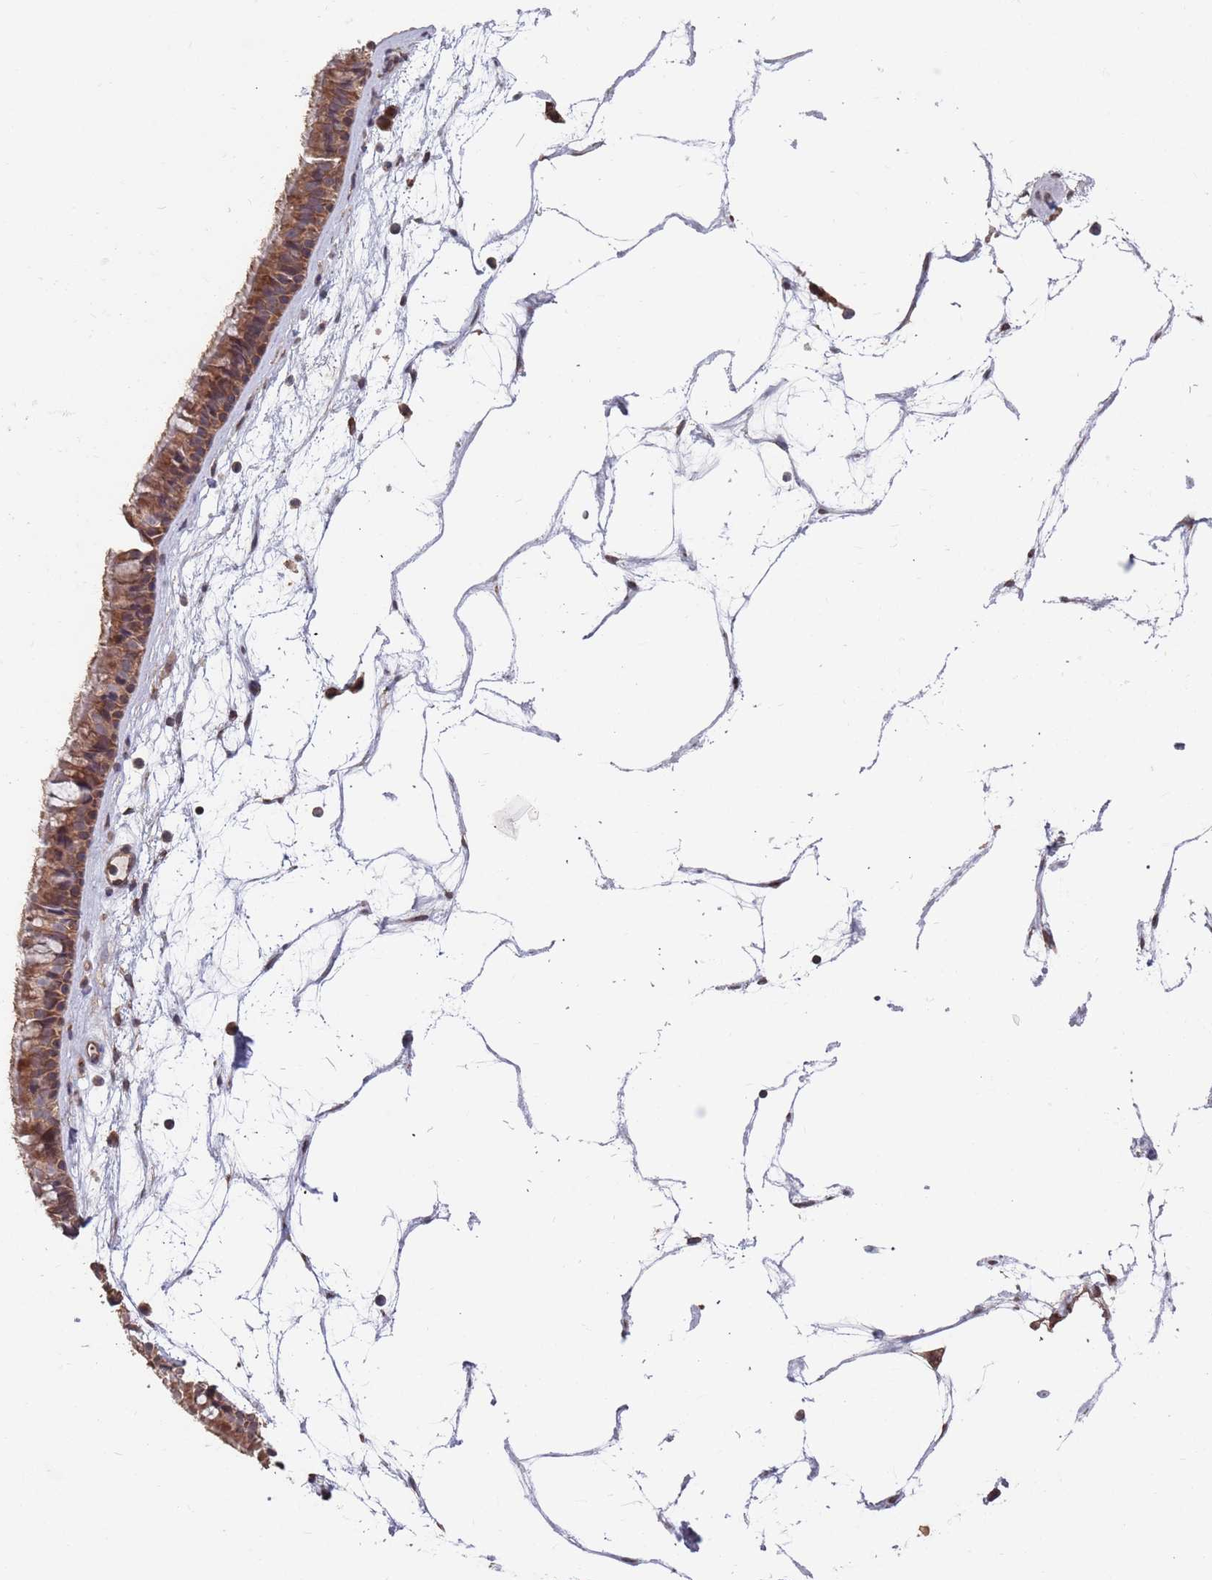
{"staining": {"intensity": "moderate", "quantity": ">75%", "location": "cytoplasmic/membranous"}, "tissue": "nasopharynx", "cell_type": "Respiratory epithelial cells", "image_type": "normal", "snomed": [{"axis": "morphology", "description": "Normal tissue, NOS"}, {"axis": "topography", "description": "Nasopharynx"}], "caption": "DAB (3,3'-diaminobenzidine) immunohistochemical staining of benign nasopharynx displays moderate cytoplasmic/membranous protein positivity in about >75% of respiratory epithelial cells.", "gene": "UNC45A", "patient": {"sex": "male", "age": 64}}